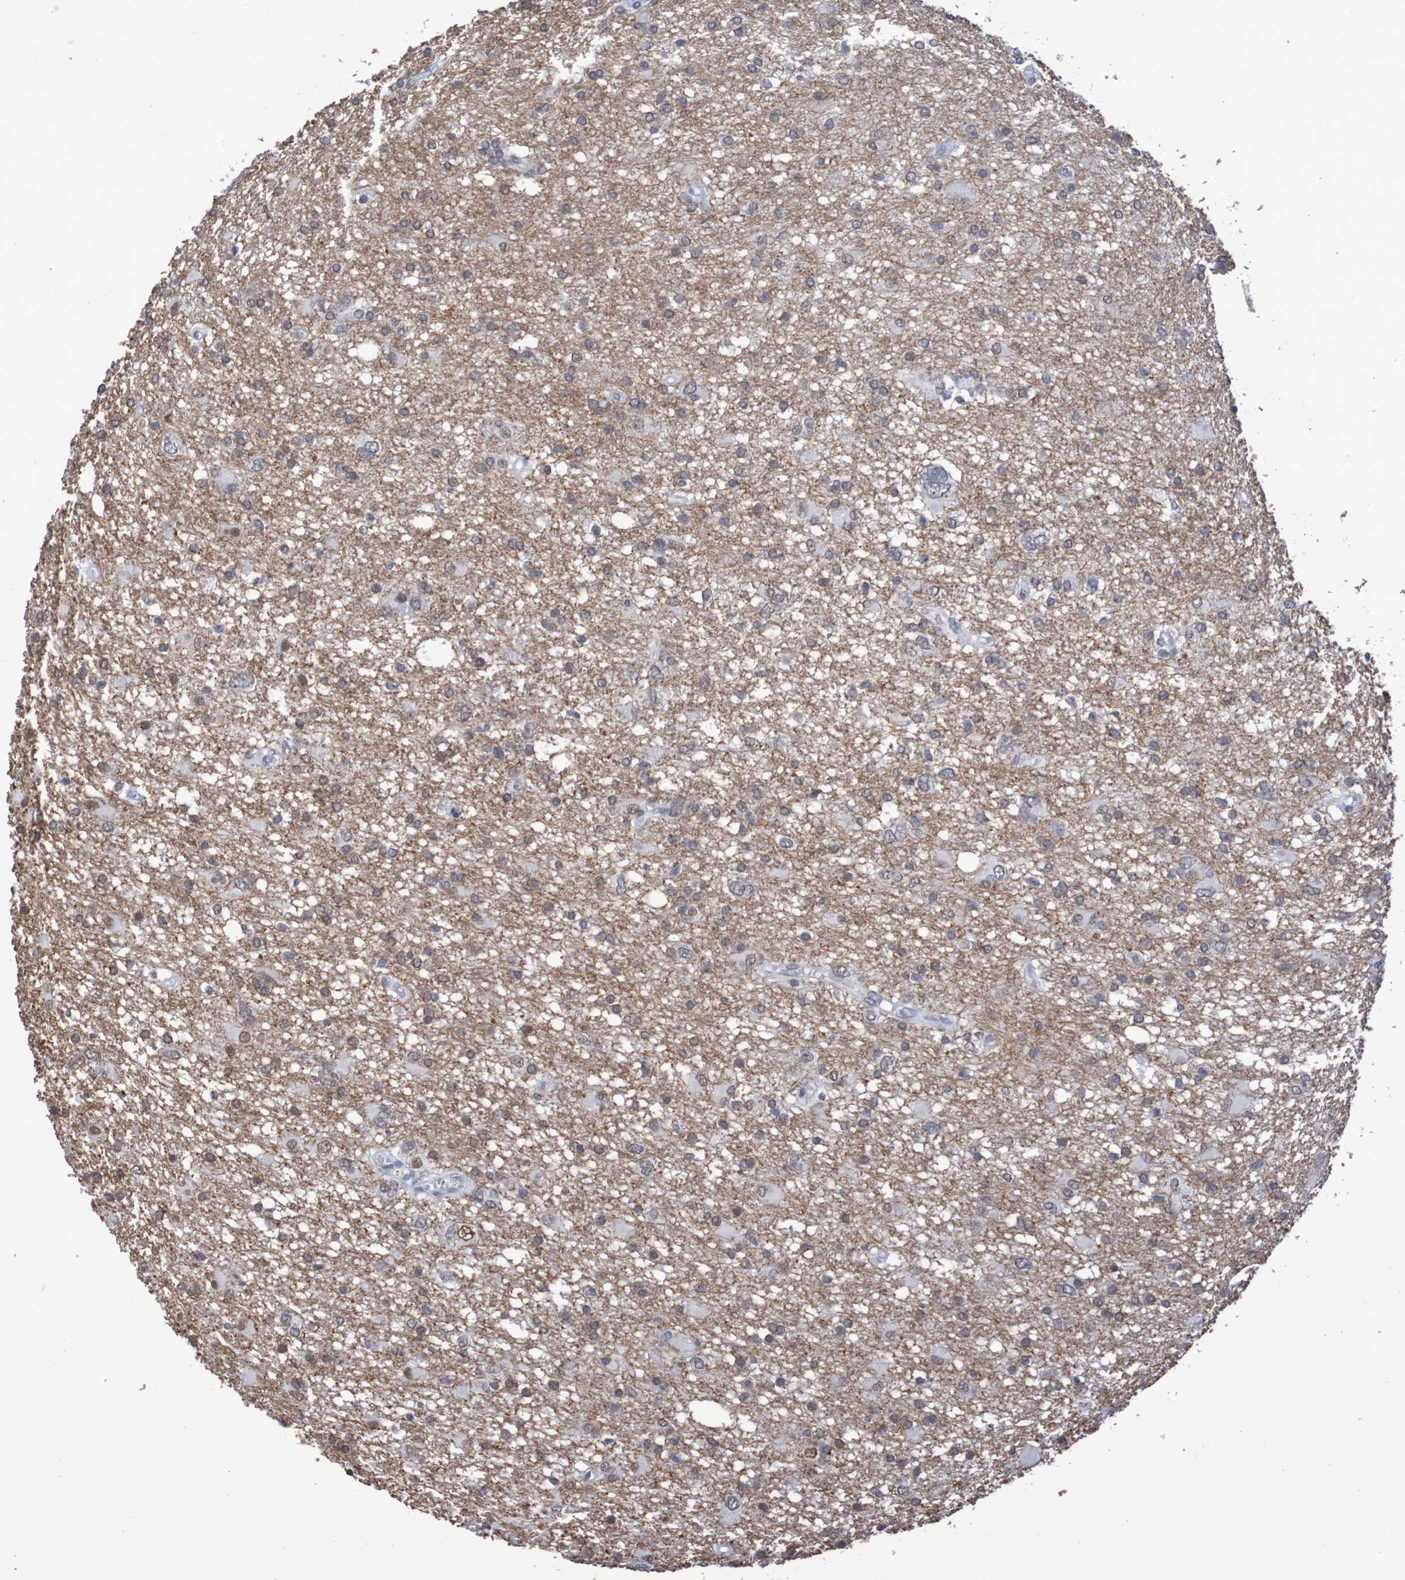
{"staining": {"intensity": "moderate", "quantity": "<25%", "location": "nuclear"}, "tissue": "glioma", "cell_type": "Tumor cells", "image_type": "cancer", "snomed": [{"axis": "morphology", "description": "Glioma, malignant, High grade"}, {"axis": "topography", "description": "Brain"}], "caption": "There is low levels of moderate nuclear positivity in tumor cells of malignant glioma (high-grade), as demonstrated by immunohistochemical staining (brown color).", "gene": "MRTFB", "patient": {"sex": "female", "age": 59}}